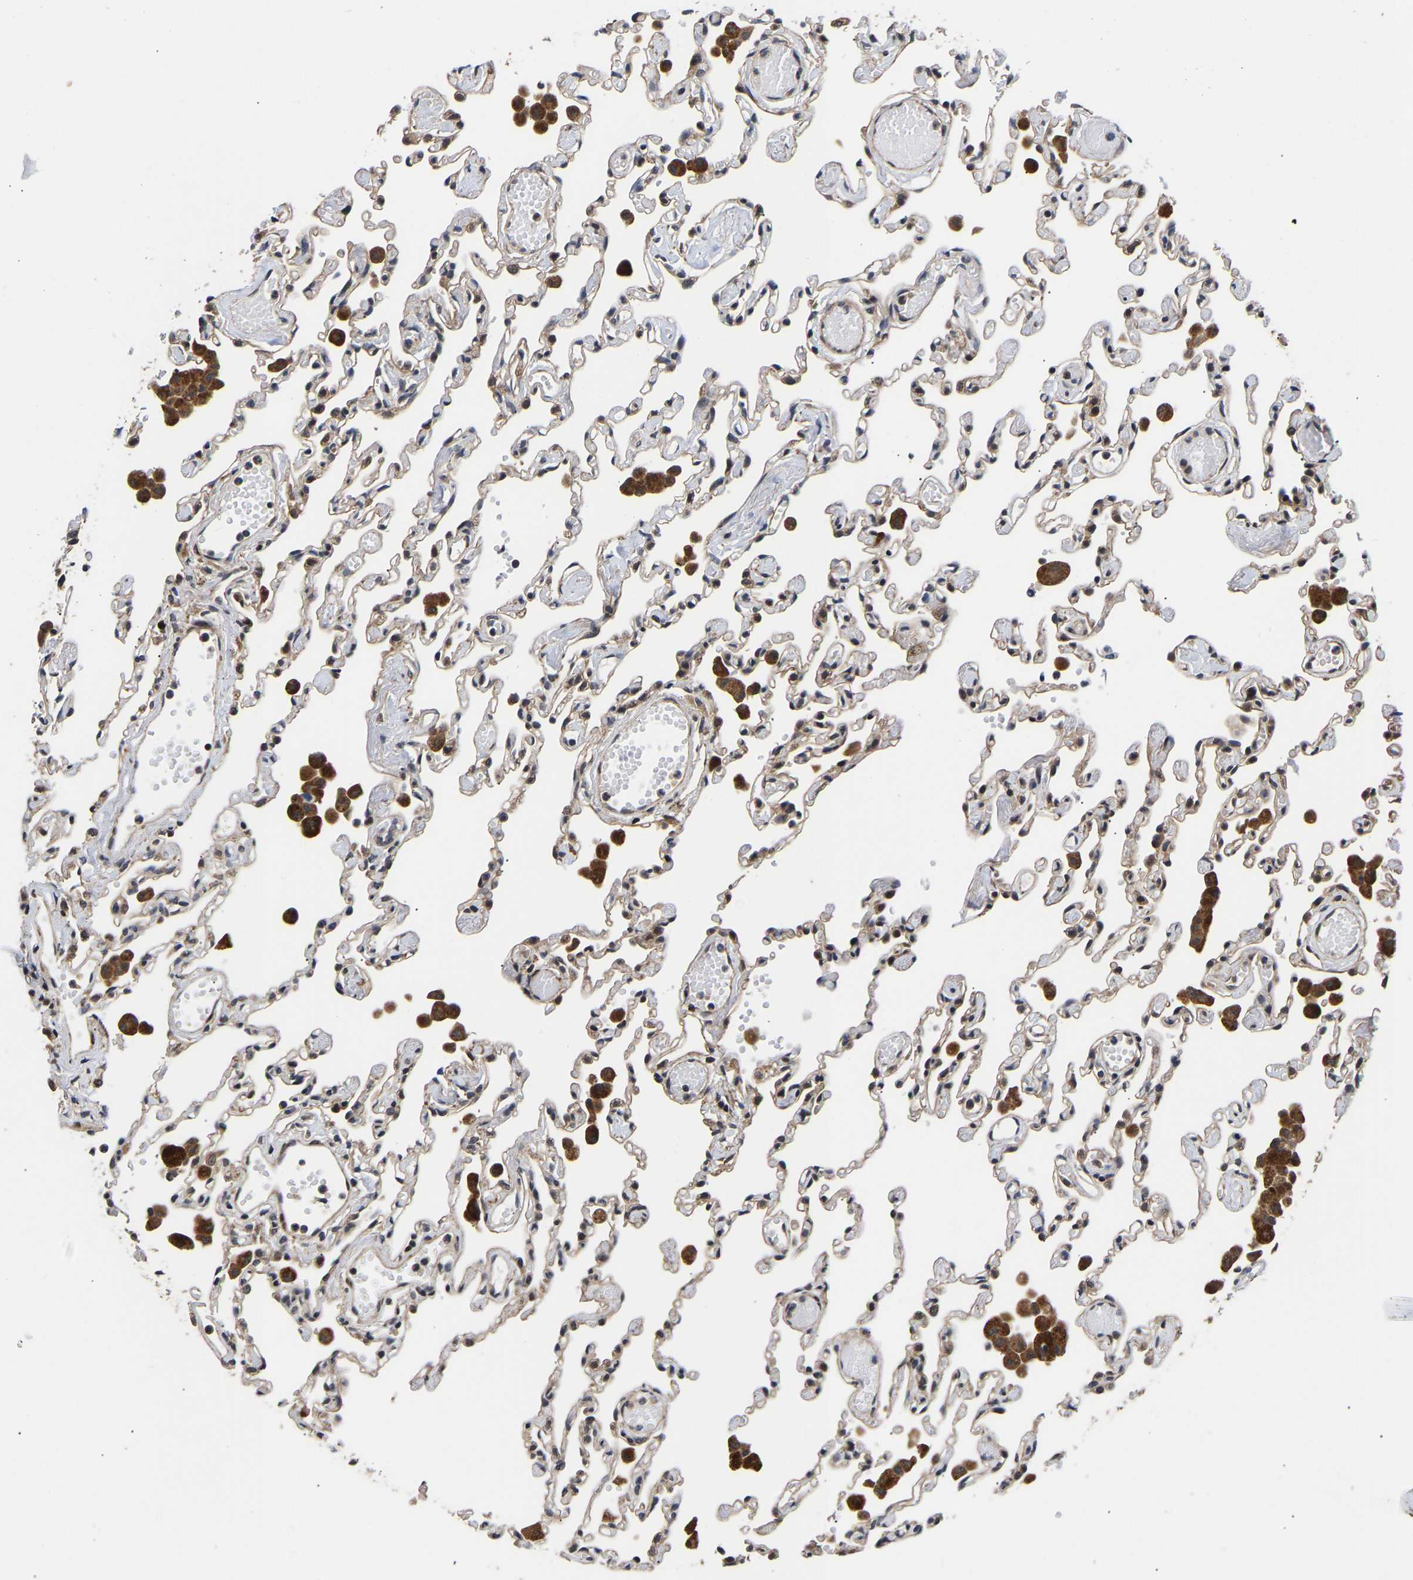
{"staining": {"intensity": "weak", "quantity": "25%-75%", "location": "cytoplasmic/membranous"}, "tissue": "lung", "cell_type": "Alveolar cells", "image_type": "normal", "snomed": [{"axis": "morphology", "description": "Normal tissue, NOS"}, {"axis": "topography", "description": "Bronchus"}, {"axis": "topography", "description": "Lung"}], "caption": "IHC (DAB) staining of normal lung demonstrates weak cytoplasmic/membranous protein staining in about 25%-75% of alveolar cells.", "gene": "METTL16", "patient": {"sex": "female", "age": 49}}